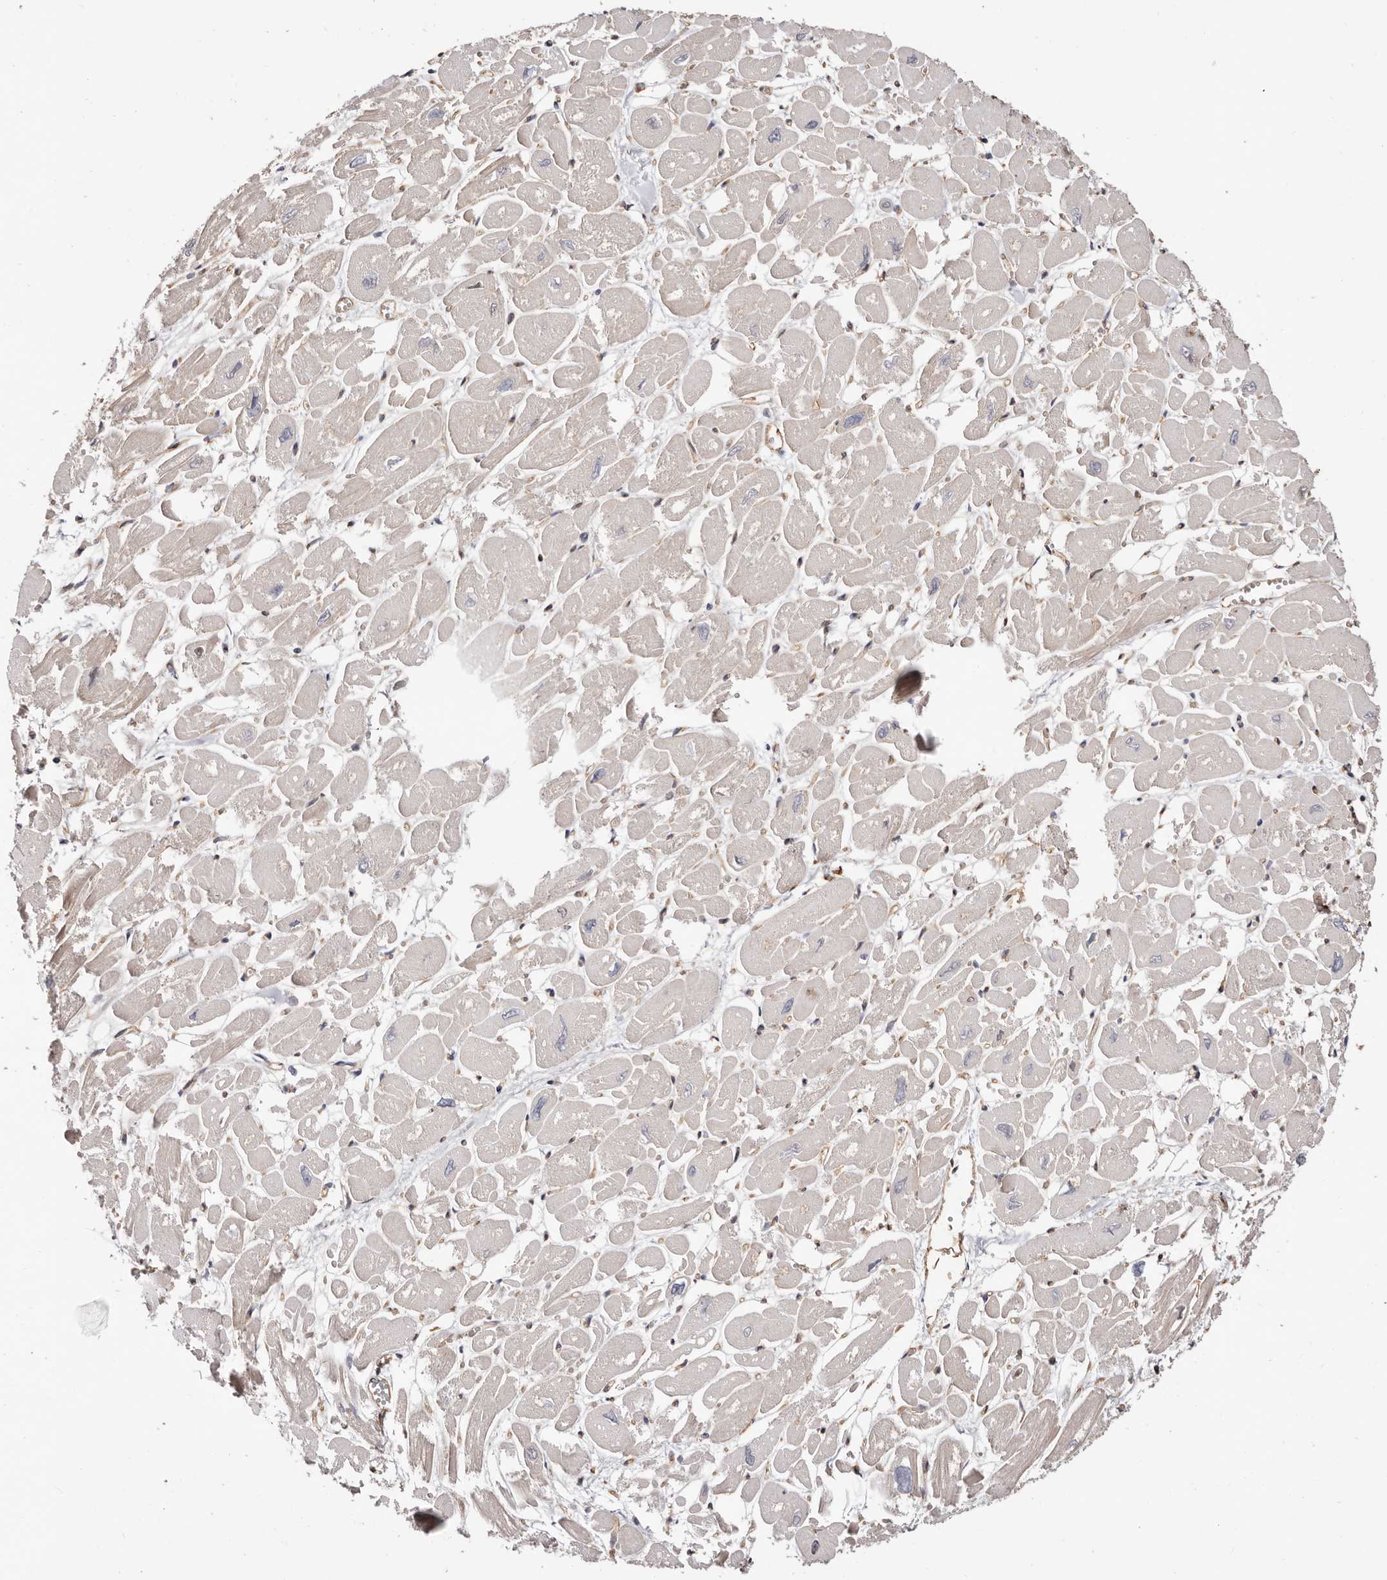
{"staining": {"intensity": "moderate", "quantity": "<25%", "location": "cytoplasmic/membranous"}, "tissue": "heart muscle", "cell_type": "Cardiomyocytes", "image_type": "normal", "snomed": [{"axis": "morphology", "description": "Normal tissue, NOS"}, {"axis": "topography", "description": "Heart"}], "caption": "Protein expression analysis of benign human heart muscle reveals moderate cytoplasmic/membranous expression in approximately <25% of cardiomyocytes.", "gene": "TRIP13", "patient": {"sex": "male", "age": 54}}